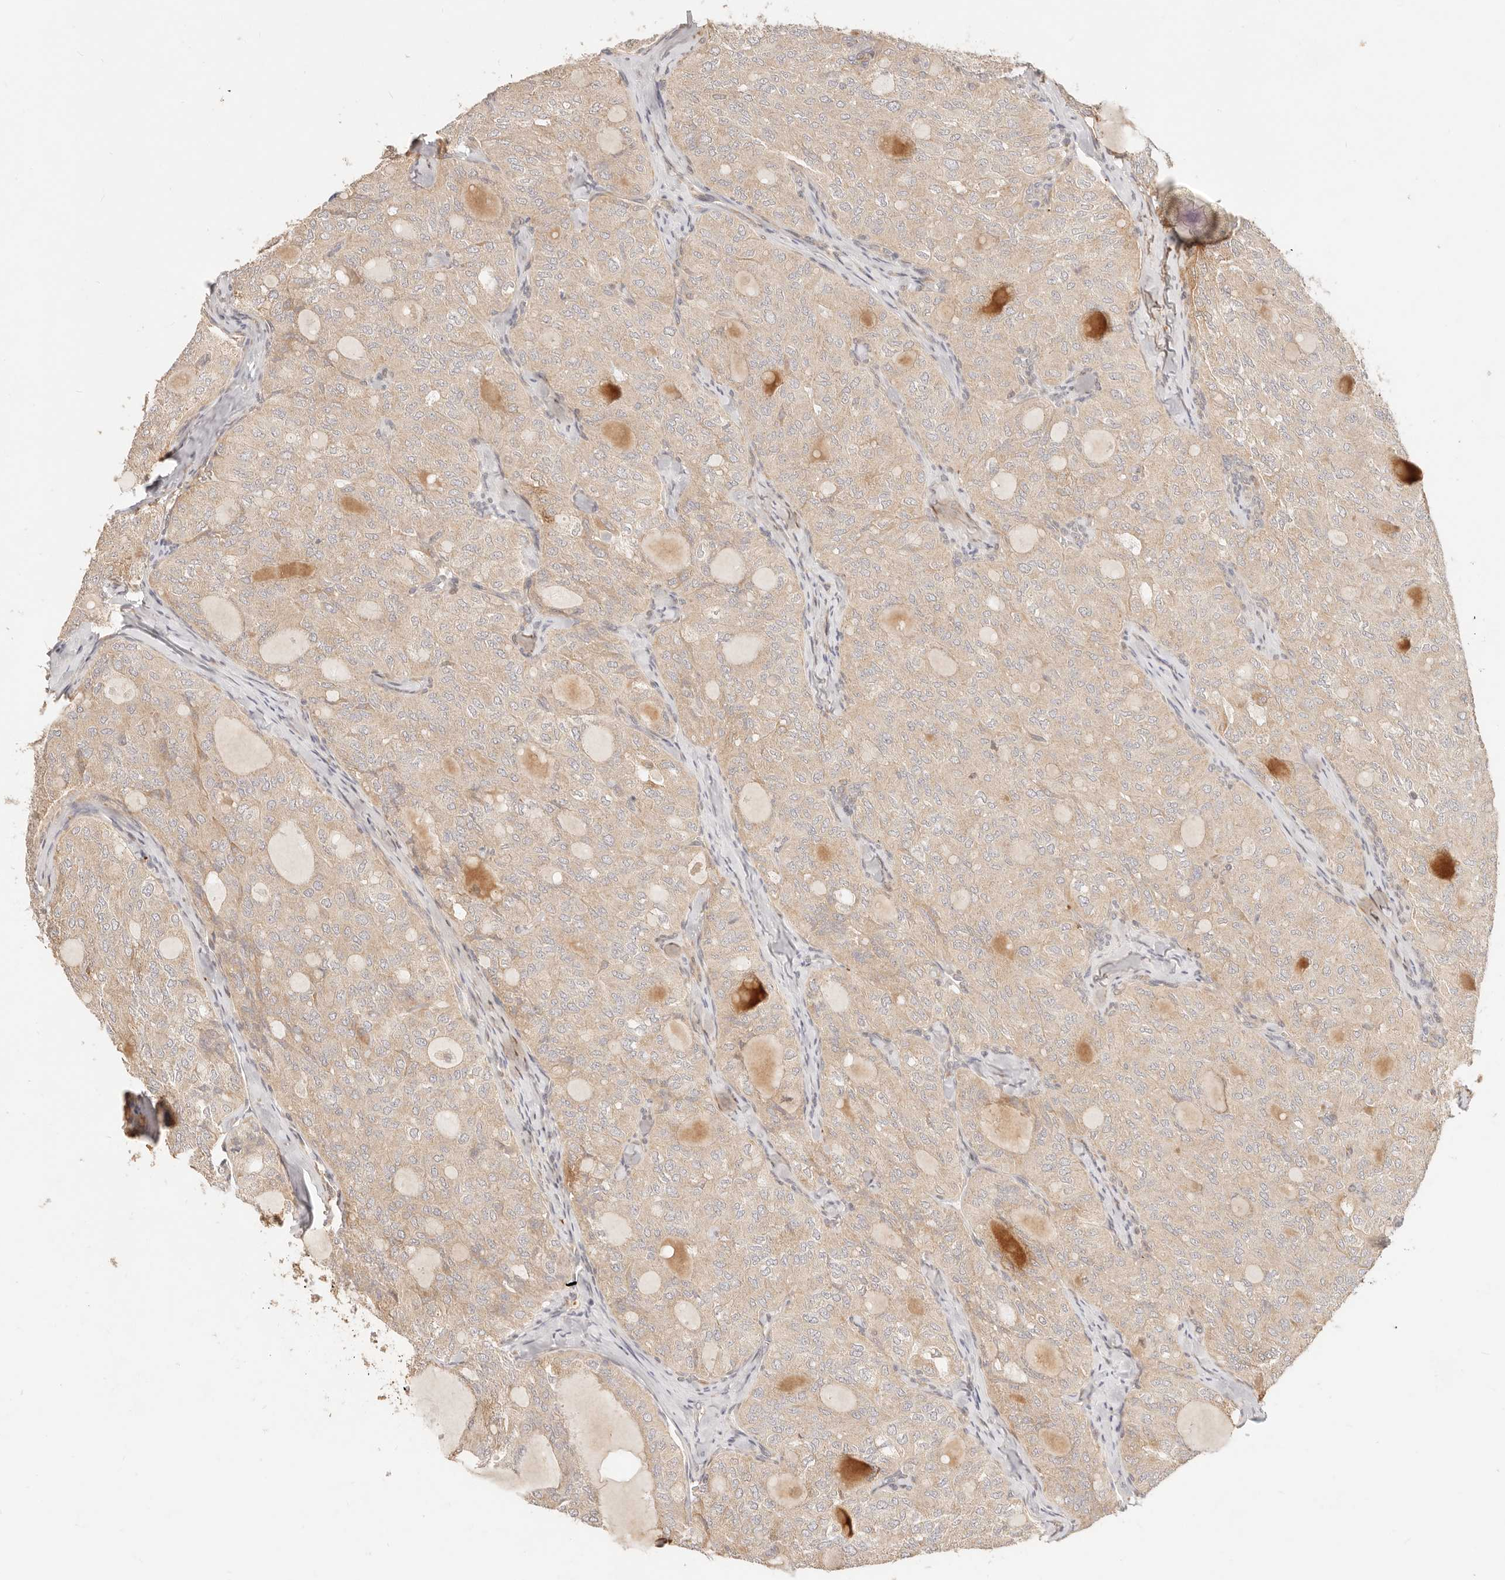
{"staining": {"intensity": "weak", "quantity": ">75%", "location": "cytoplasmic/membranous"}, "tissue": "thyroid cancer", "cell_type": "Tumor cells", "image_type": "cancer", "snomed": [{"axis": "morphology", "description": "Follicular adenoma carcinoma, NOS"}, {"axis": "topography", "description": "Thyroid gland"}], "caption": "A high-resolution histopathology image shows IHC staining of thyroid follicular adenoma carcinoma, which demonstrates weak cytoplasmic/membranous expression in approximately >75% of tumor cells.", "gene": "UBXN10", "patient": {"sex": "male", "age": 75}}